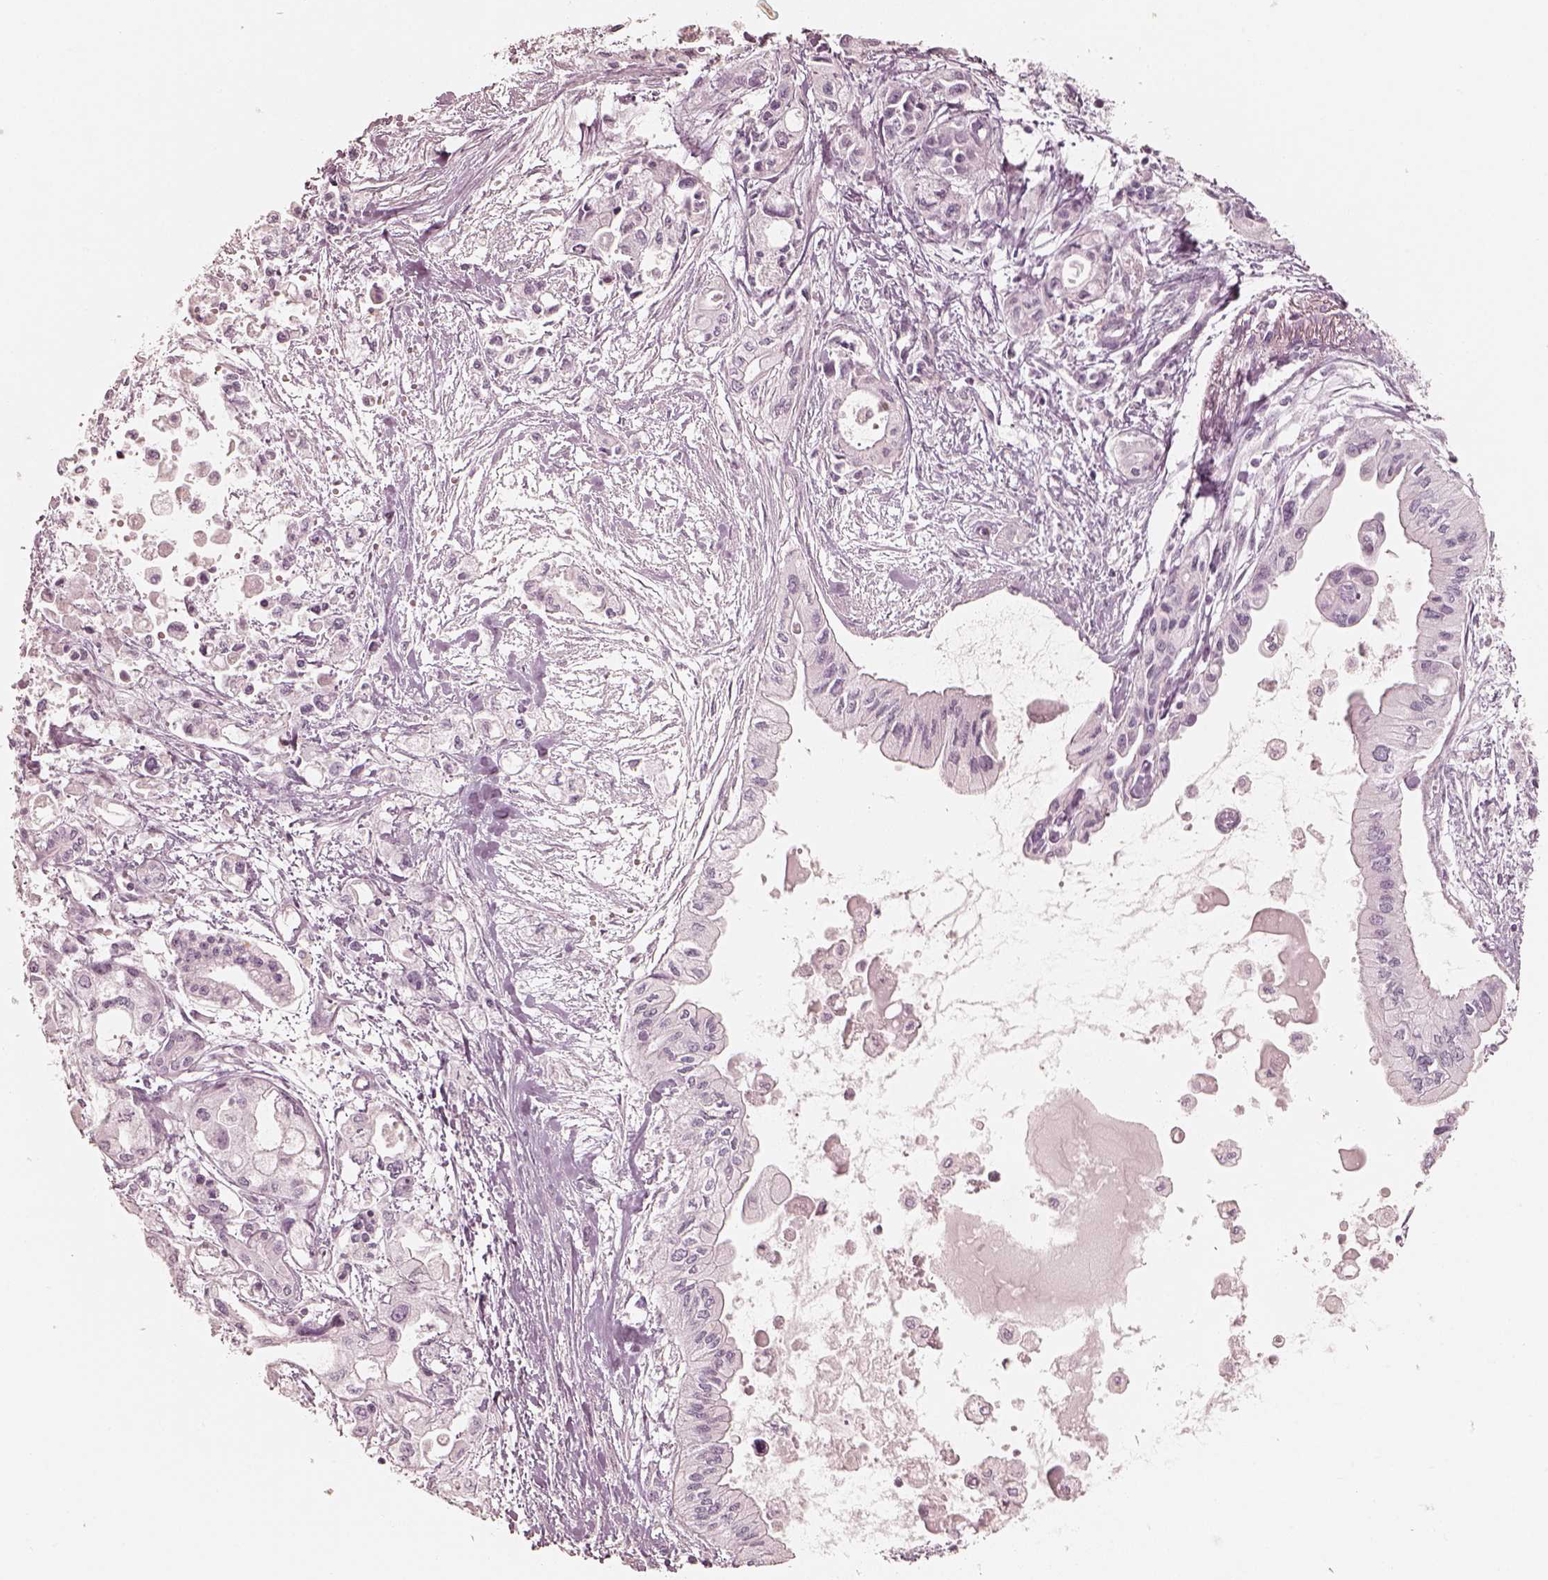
{"staining": {"intensity": "negative", "quantity": "none", "location": "none"}, "tissue": "pancreatic cancer", "cell_type": "Tumor cells", "image_type": "cancer", "snomed": [{"axis": "morphology", "description": "Adenocarcinoma, NOS"}, {"axis": "topography", "description": "Pancreas"}], "caption": "Tumor cells show no significant staining in pancreatic cancer (adenocarcinoma).", "gene": "KRT82", "patient": {"sex": "female", "age": 61}}